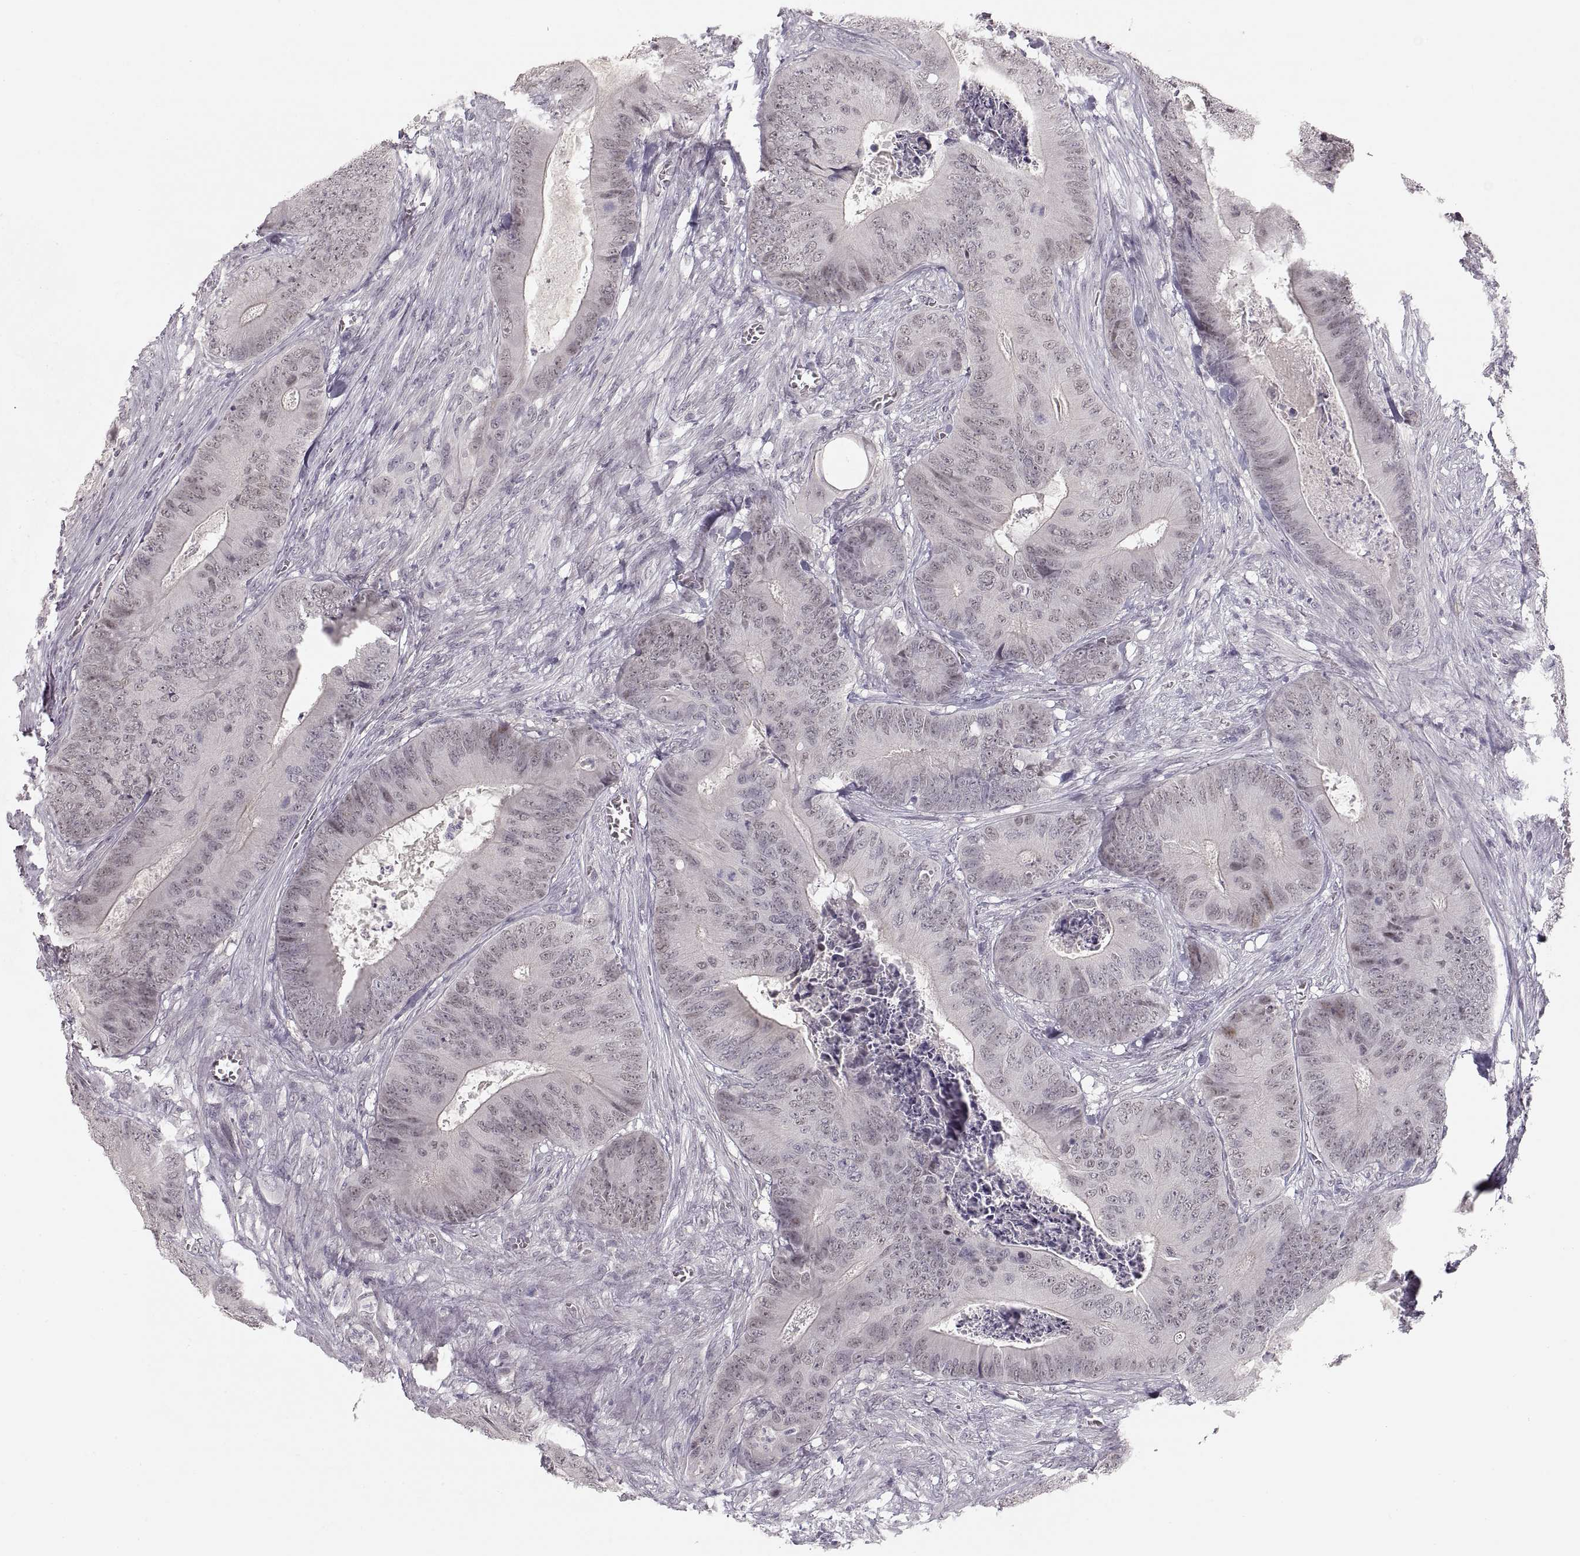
{"staining": {"intensity": "negative", "quantity": "none", "location": "none"}, "tissue": "colorectal cancer", "cell_type": "Tumor cells", "image_type": "cancer", "snomed": [{"axis": "morphology", "description": "Adenocarcinoma, NOS"}, {"axis": "topography", "description": "Colon"}], "caption": "Protein analysis of colorectal adenocarcinoma demonstrates no significant expression in tumor cells. (Brightfield microscopy of DAB (3,3'-diaminobenzidine) IHC at high magnification).", "gene": "PCSK2", "patient": {"sex": "male", "age": 84}}